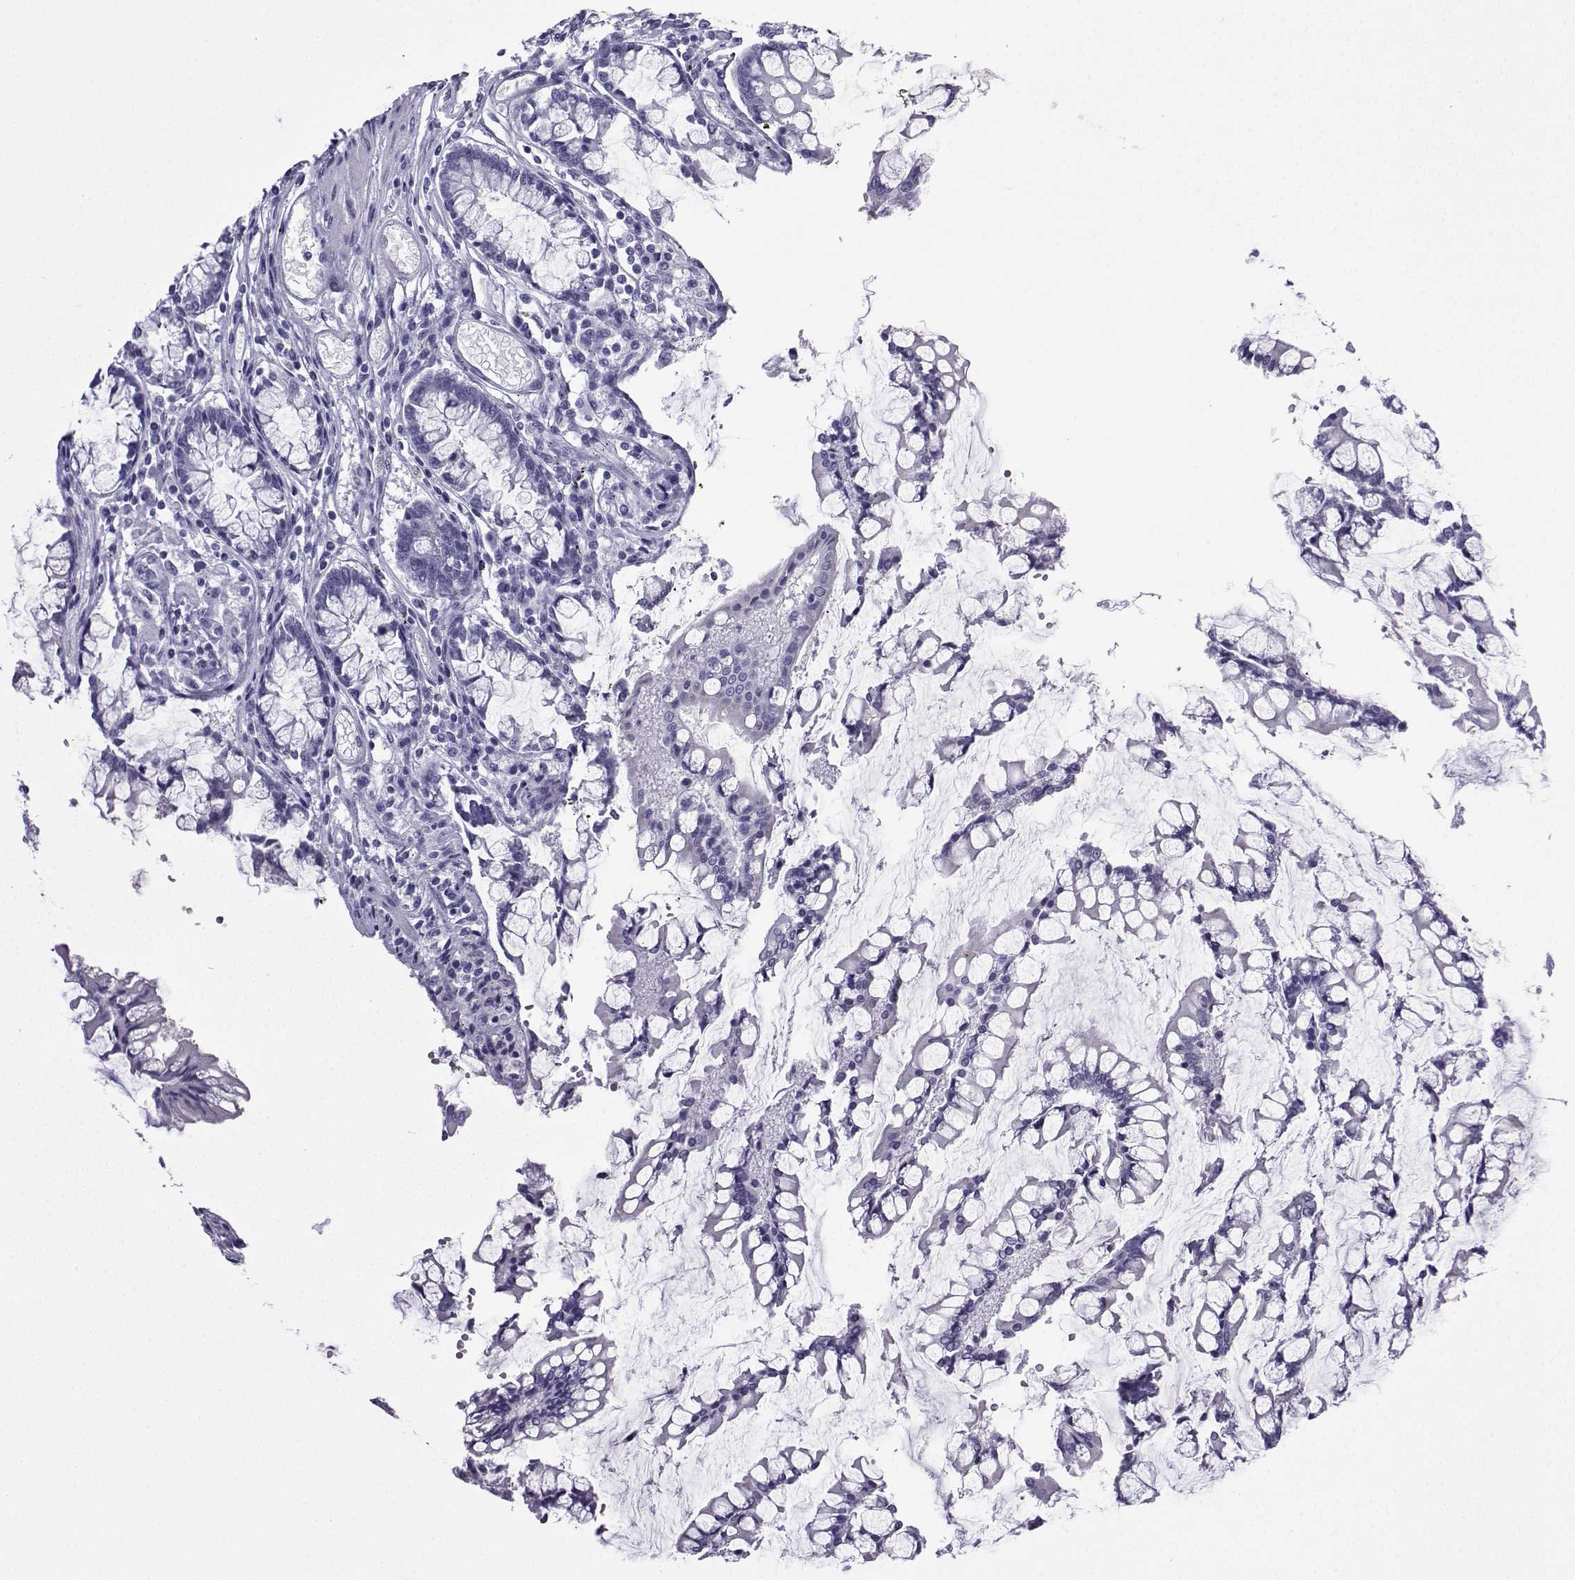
{"staining": {"intensity": "negative", "quantity": "none", "location": "none"}, "tissue": "carcinoid", "cell_type": "Tumor cells", "image_type": "cancer", "snomed": [{"axis": "morphology", "description": "Carcinoid, malignant, NOS"}, {"axis": "topography", "description": "Small intestine"}], "caption": "An image of human carcinoid is negative for staining in tumor cells.", "gene": "ACRBP", "patient": {"sex": "female", "age": 65}}